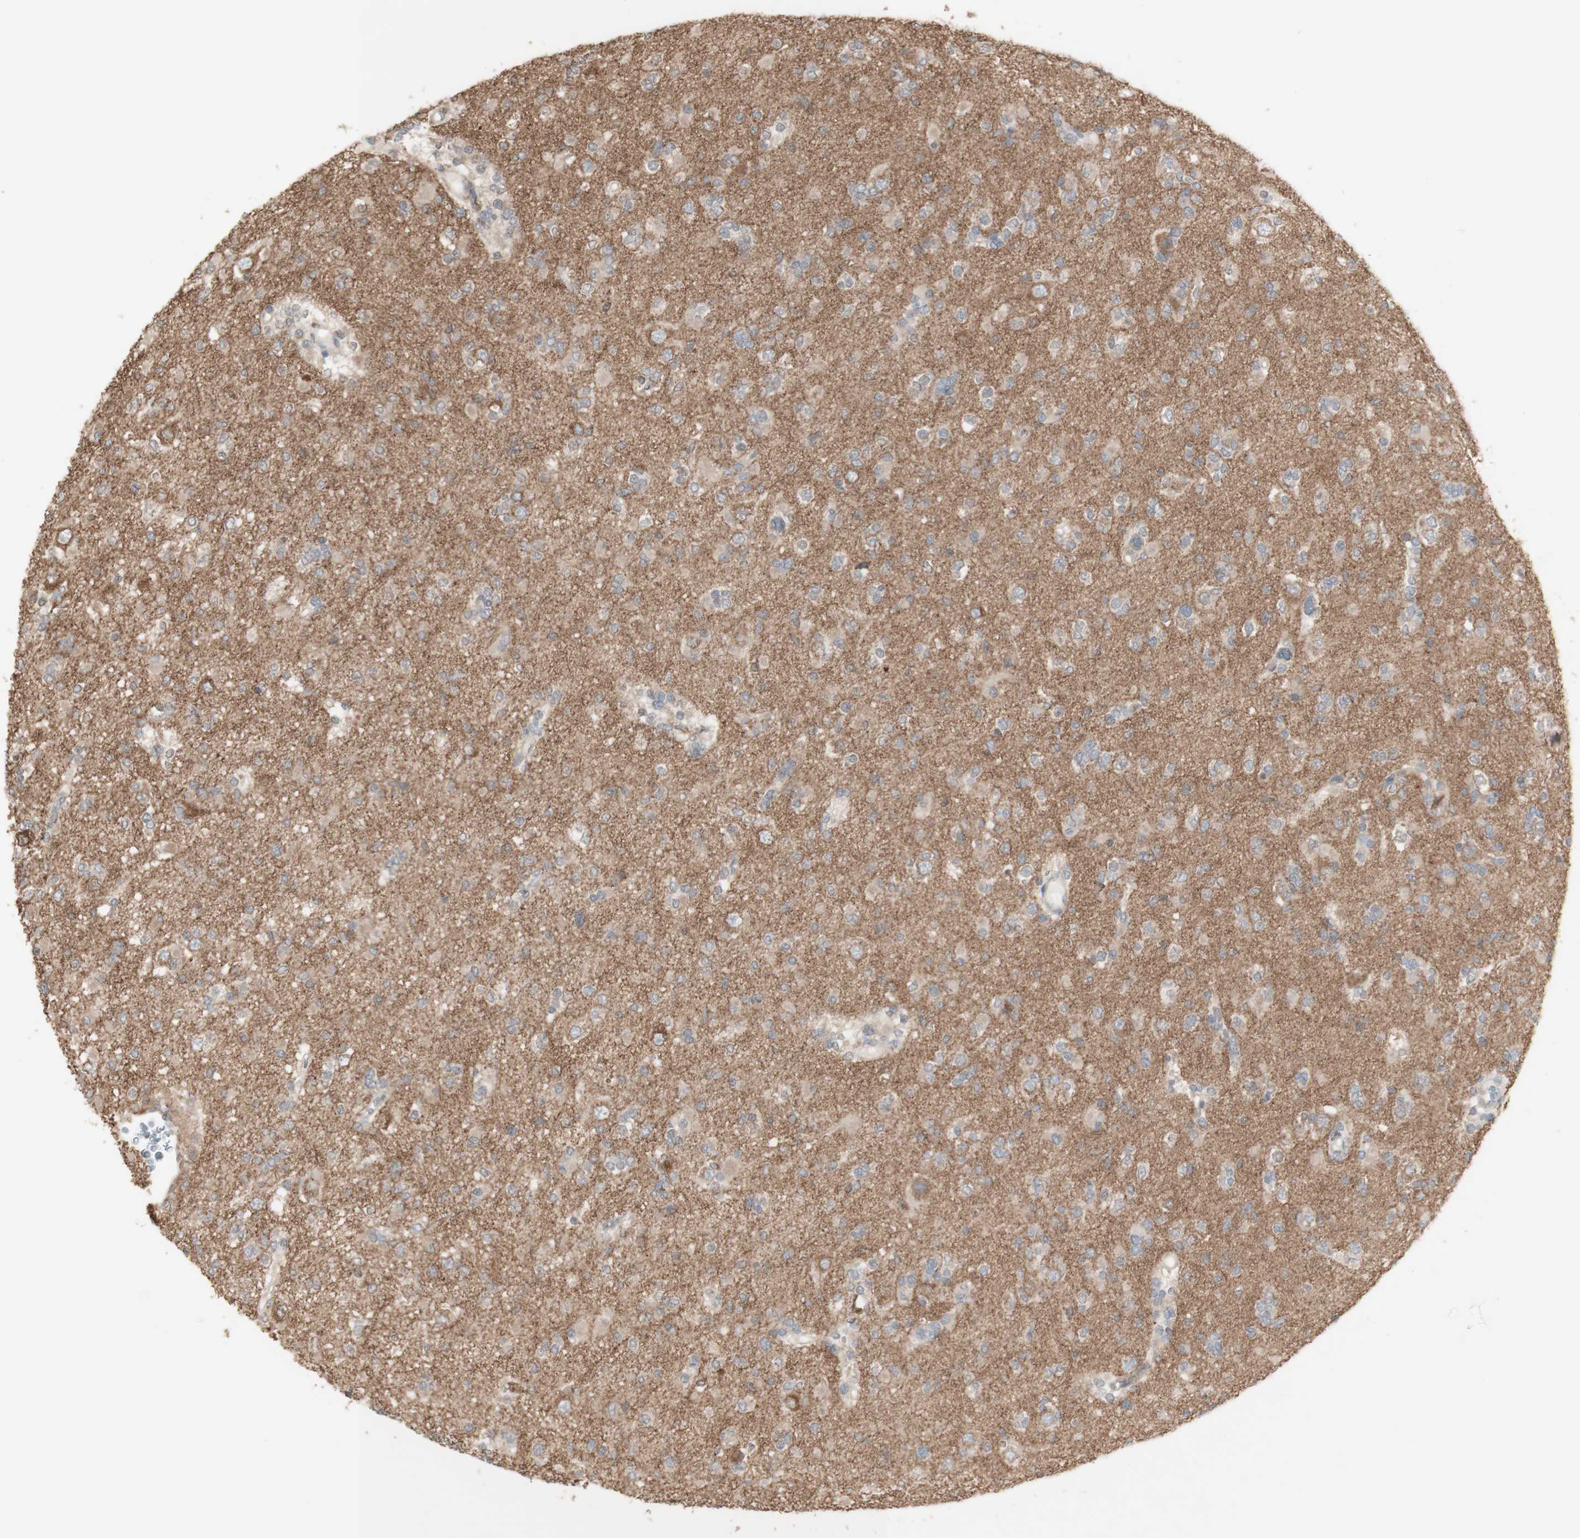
{"staining": {"intensity": "negative", "quantity": "none", "location": "none"}, "tissue": "glioma", "cell_type": "Tumor cells", "image_type": "cancer", "snomed": [{"axis": "morphology", "description": "Glioma, malignant, Low grade"}, {"axis": "topography", "description": "Brain"}], "caption": "This is an immunohistochemistry histopathology image of glioma. There is no positivity in tumor cells.", "gene": "ATP6V1E1", "patient": {"sex": "female", "age": 22}}